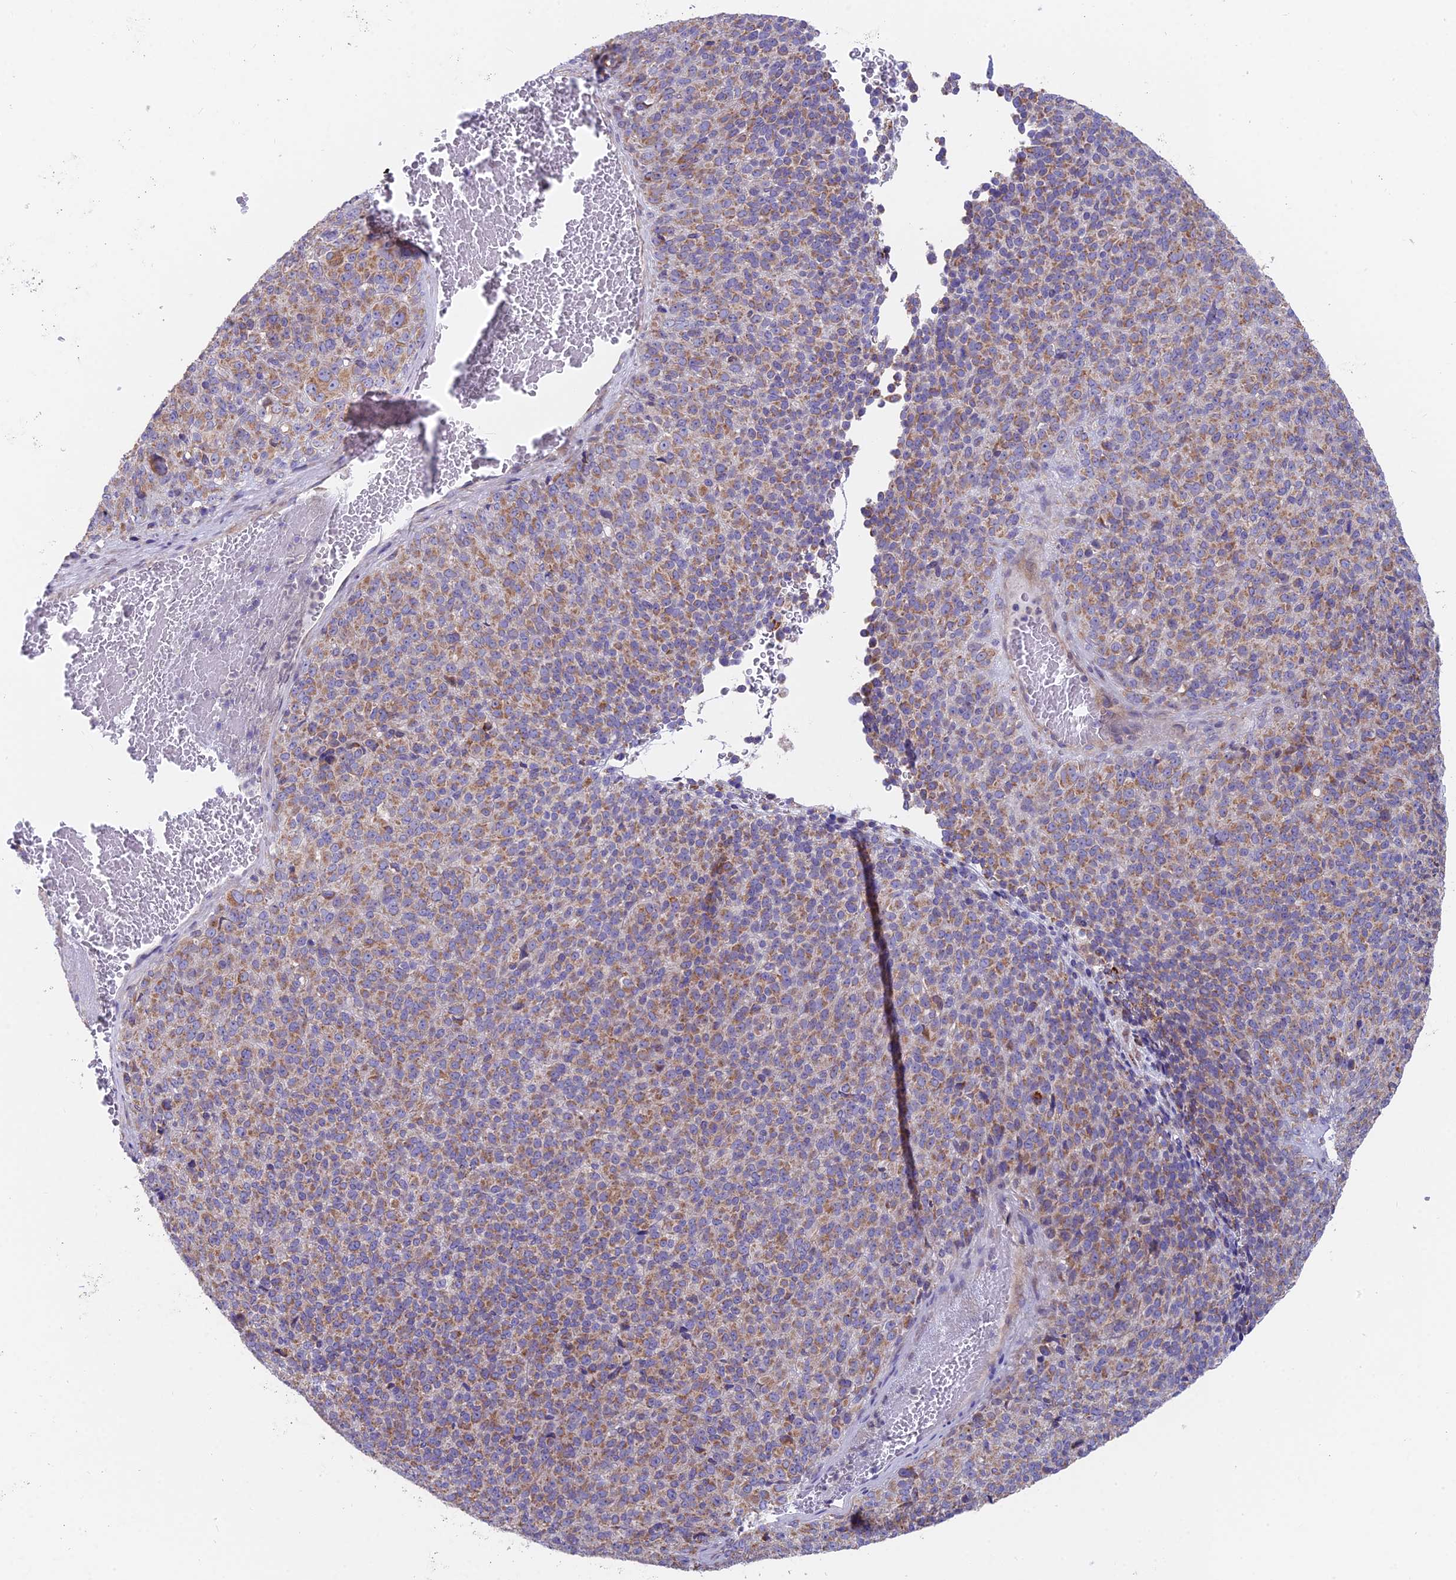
{"staining": {"intensity": "moderate", "quantity": "25%-75%", "location": "cytoplasmic/membranous"}, "tissue": "melanoma", "cell_type": "Tumor cells", "image_type": "cancer", "snomed": [{"axis": "morphology", "description": "Malignant melanoma, Metastatic site"}, {"axis": "topography", "description": "Brain"}], "caption": "A brown stain highlights moderate cytoplasmic/membranous positivity of a protein in melanoma tumor cells.", "gene": "TBC1D20", "patient": {"sex": "female", "age": 56}}